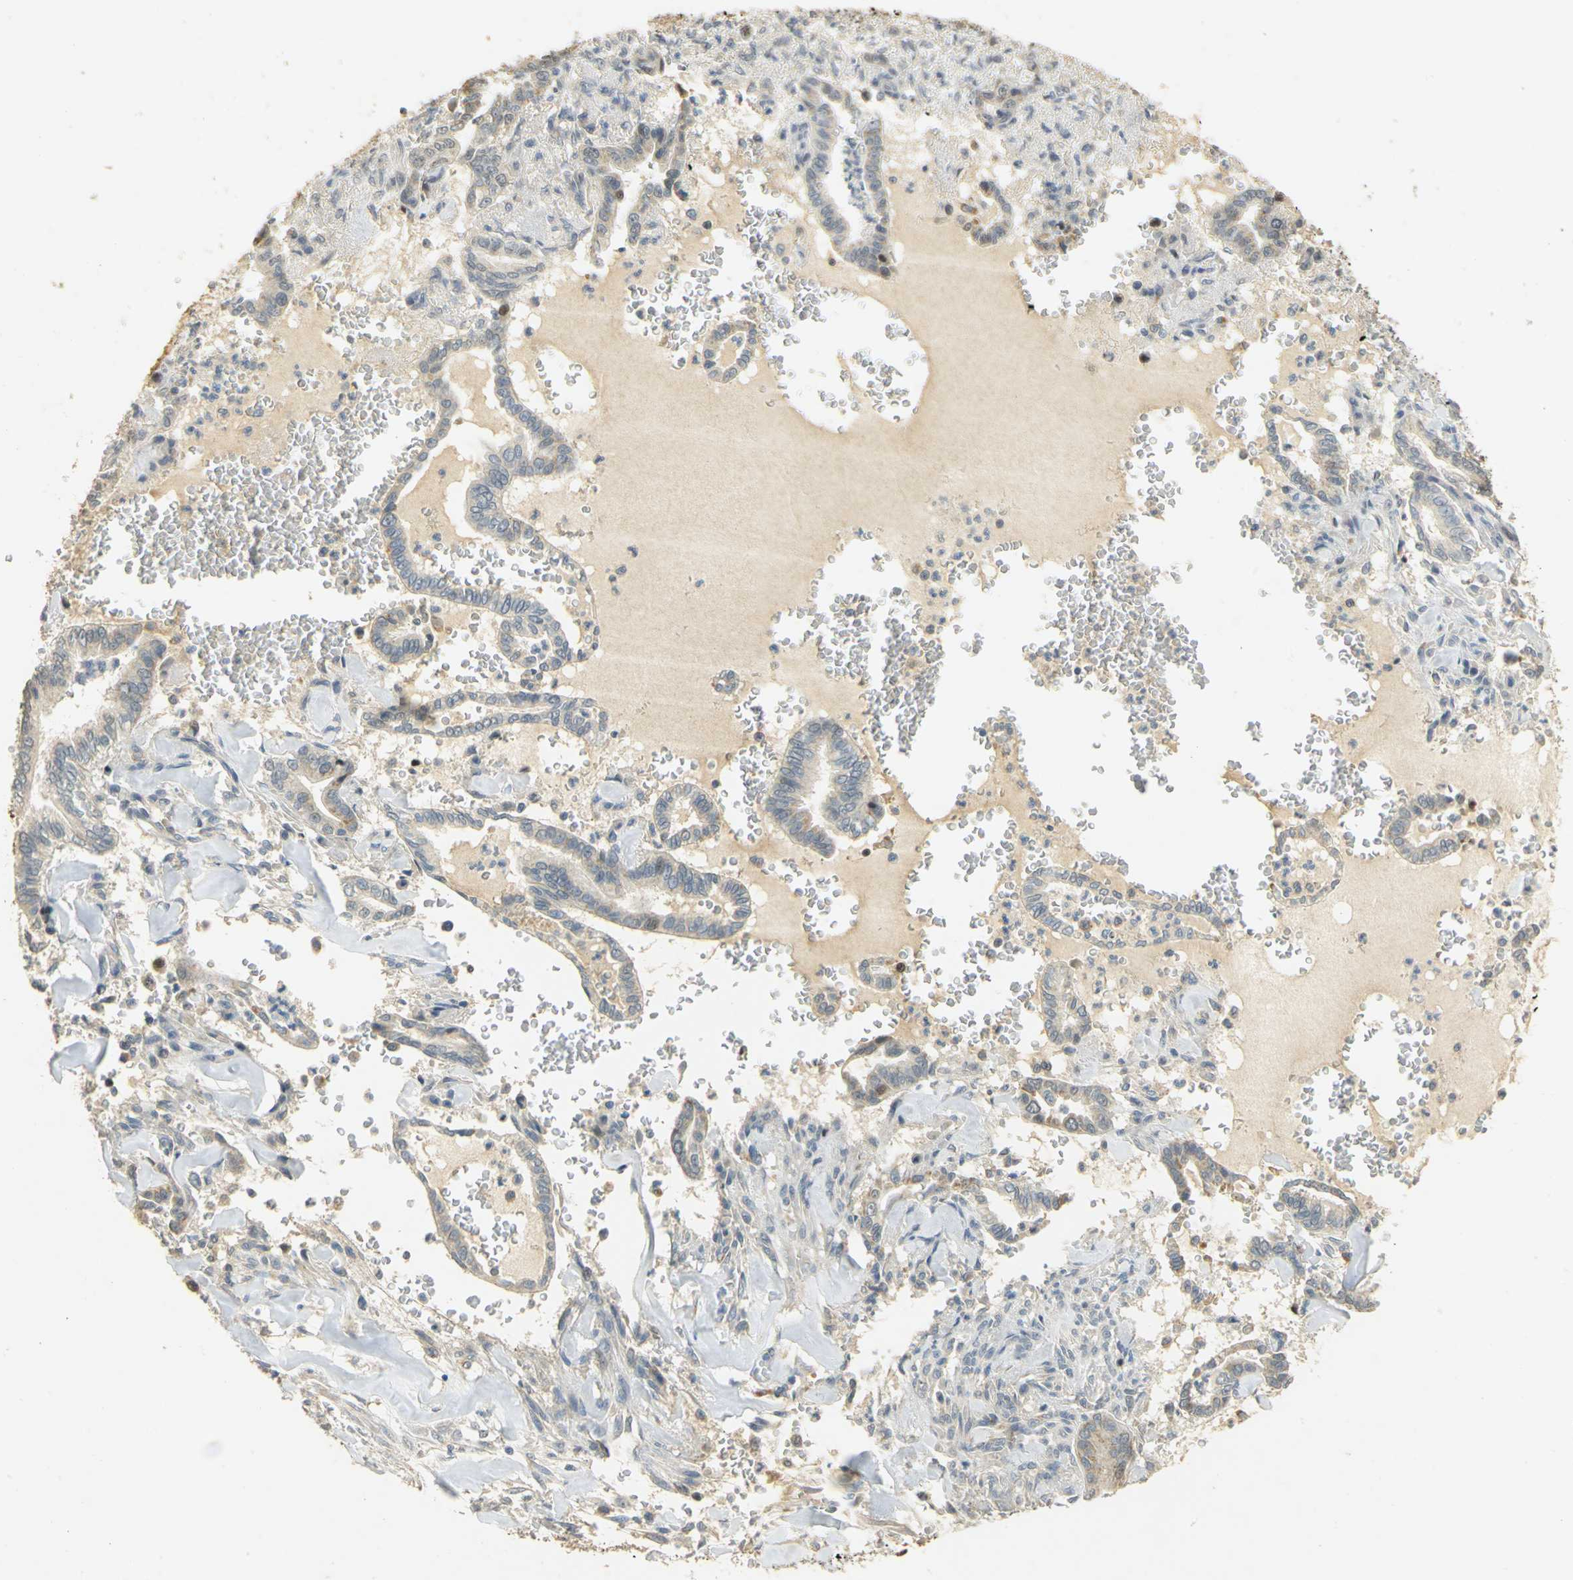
{"staining": {"intensity": "weak", "quantity": ">75%", "location": "cytoplasmic/membranous"}, "tissue": "liver cancer", "cell_type": "Tumor cells", "image_type": "cancer", "snomed": [{"axis": "morphology", "description": "Cholangiocarcinoma"}, {"axis": "topography", "description": "Liver"}], "caption": "Weak cytoplasmic/membranous expression for a protein is appreciated in approximately >75% of tumor cells of liver cholangiocarcinoma using immunohistochemistry.", "gene": "HDHD5", "patient": {"sex": "female", "age": 67}}